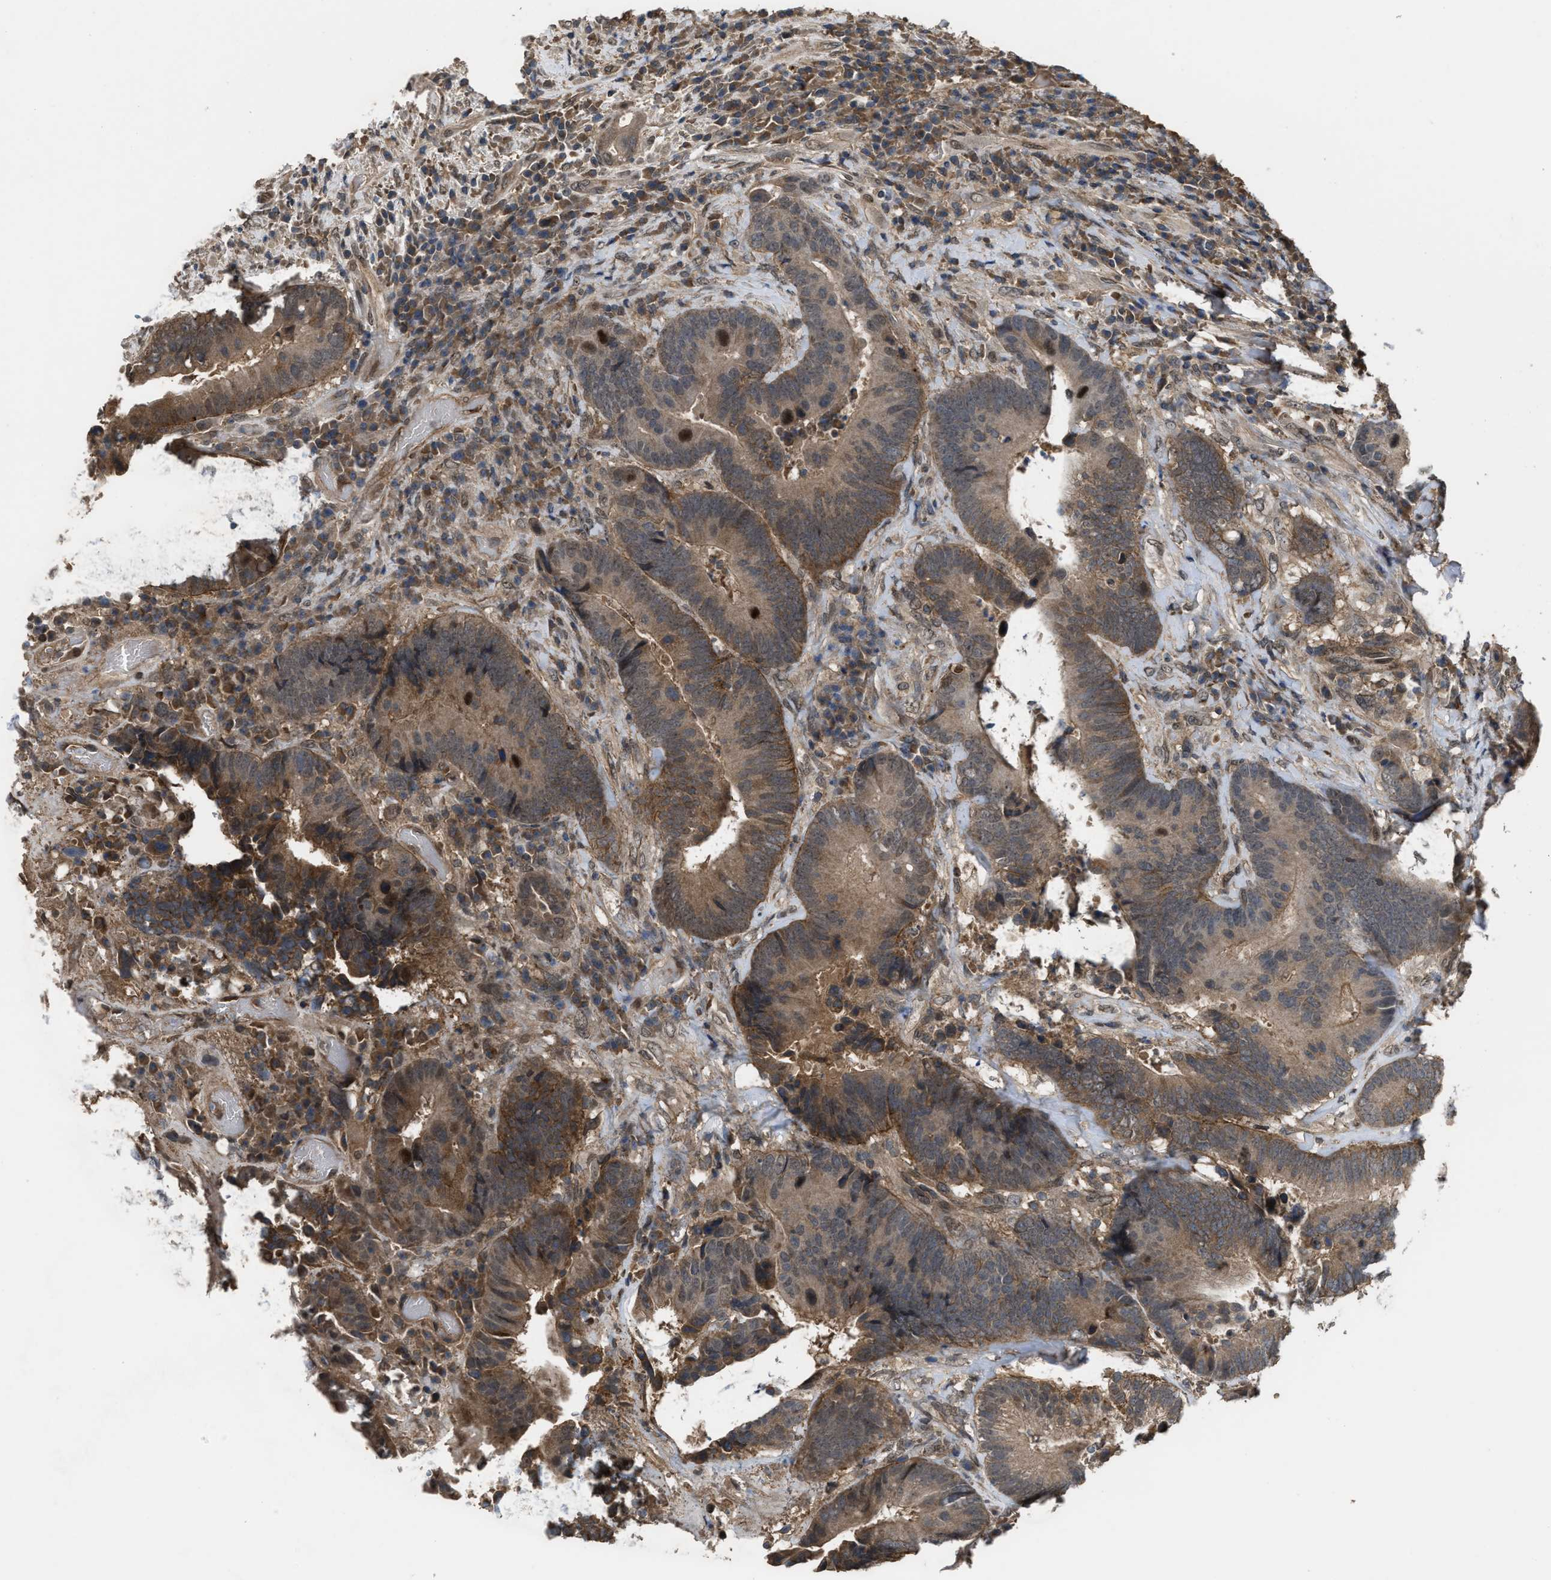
{"staining": {"intensity": "moderate", "quantity": ">75%", "location": "cytoplasmic/membranous"}, "tissue": "colorectal cancer", "cell_type": "Tumor cells", "image_type": "cancer", "snomed": [{"axis": "morphology", "description": "Adenocarcinoma, NOS"}, {"axis": "topography", "description": "Rectum"}], "caption": "Moderate cytoplasmic/membranous protein positivity is identified in about >75% of tumor cells in colorectal cancer.", "gene": "UTRN", "patient": {"sex": "female", "age": 89}}